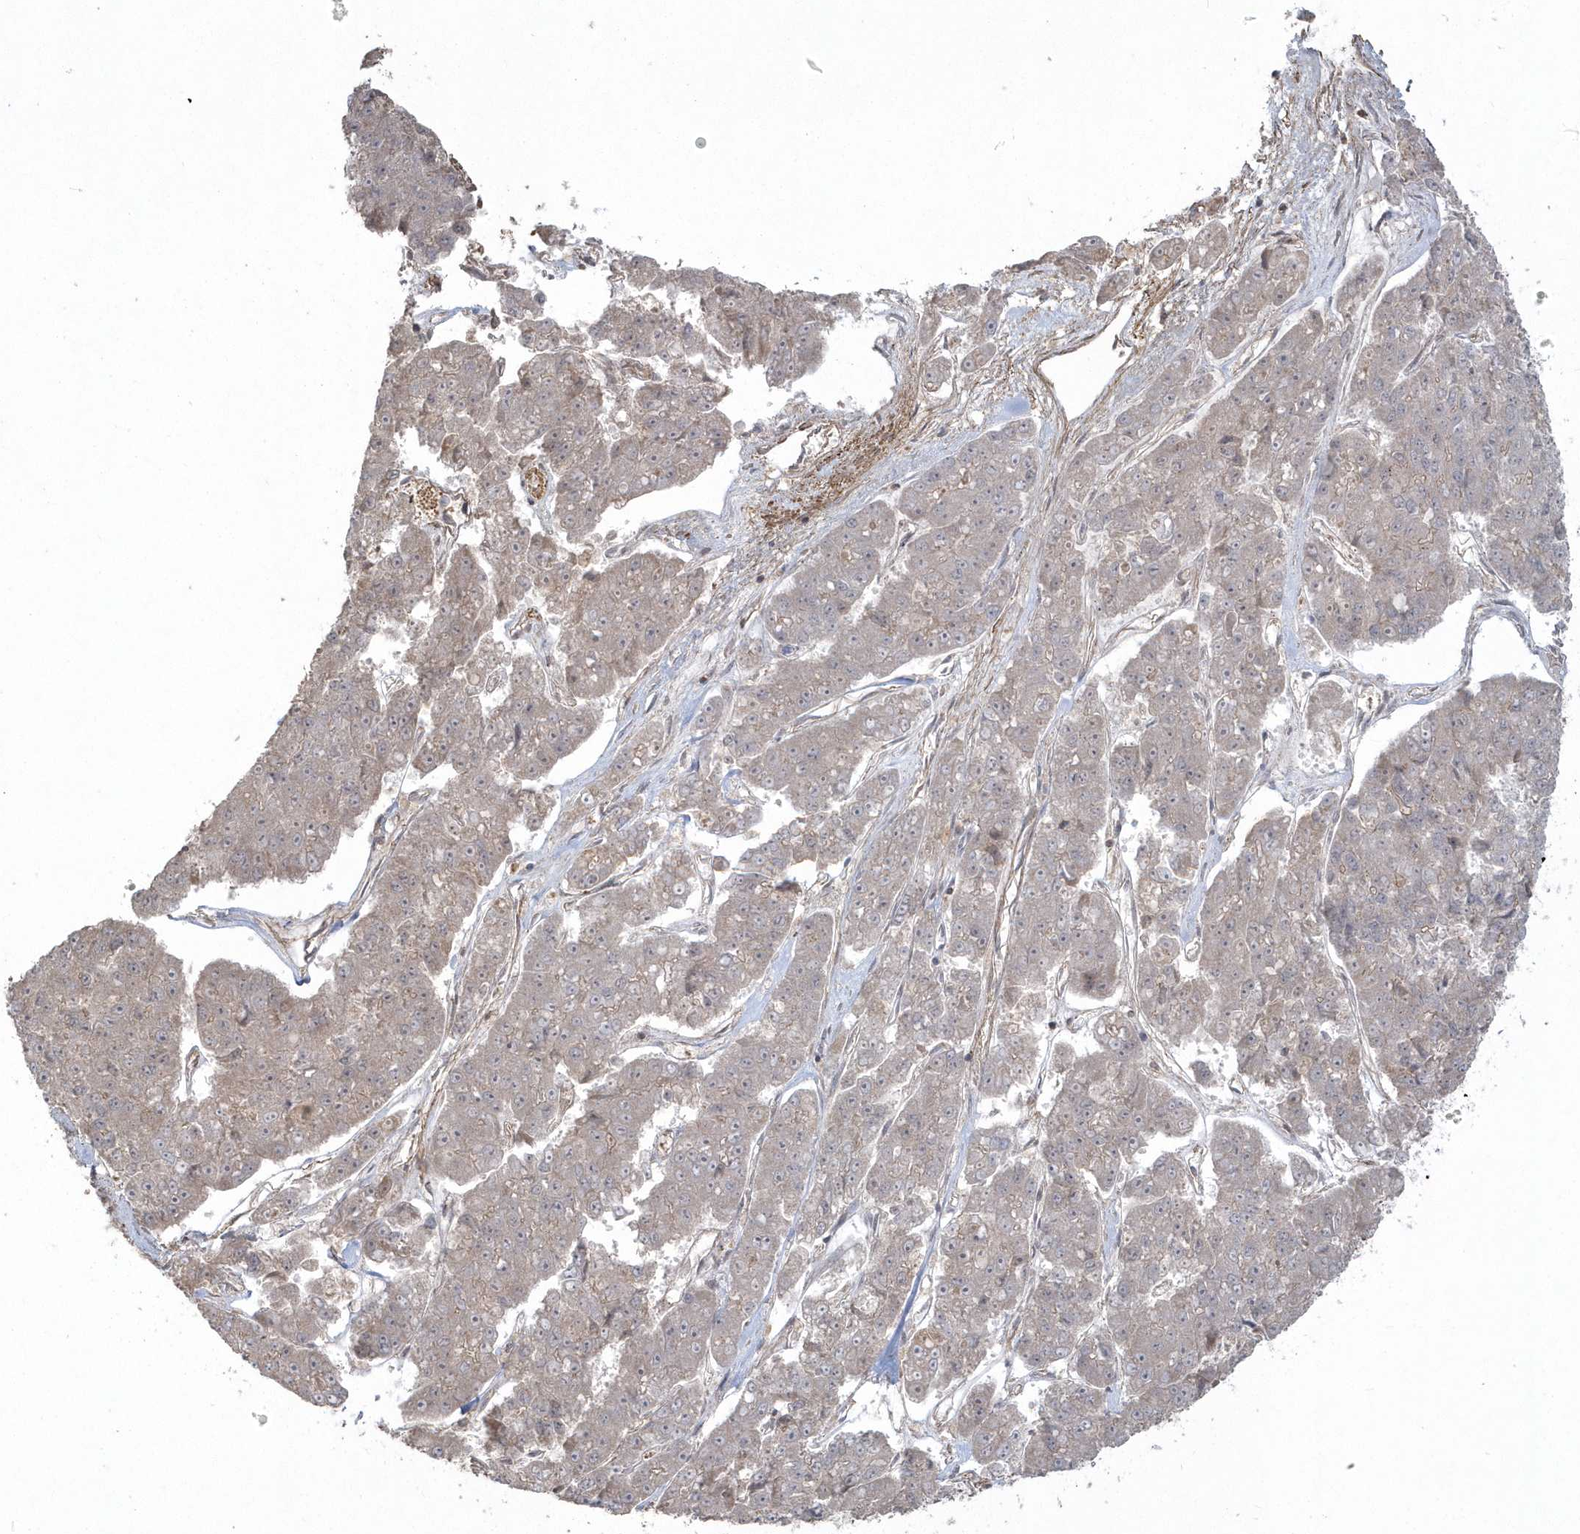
{"staining": {"intensity": "weak", "quantity": "<25%", "location": "cytoplasmic/membranous"}, "tissue": "pancreatic cancer", "cell_type": "Tumor cells", "image_type": "cancer", "snomed": [{"axis": "morphology", "description": "Adenocarcinoma, NOS"}, {"axis": "topography", "description": "Pancreas"}], "caption": "Immunohistochemical staining of human pancreatic cancer displays no significant positivity in tumor cells. (DAB (3,3'-diaminobenzidine) IHC visualized using brightfield microscopy, high magnification).", "gene": "ARMC8", "patient": {"sex": "male", "age": 50}}